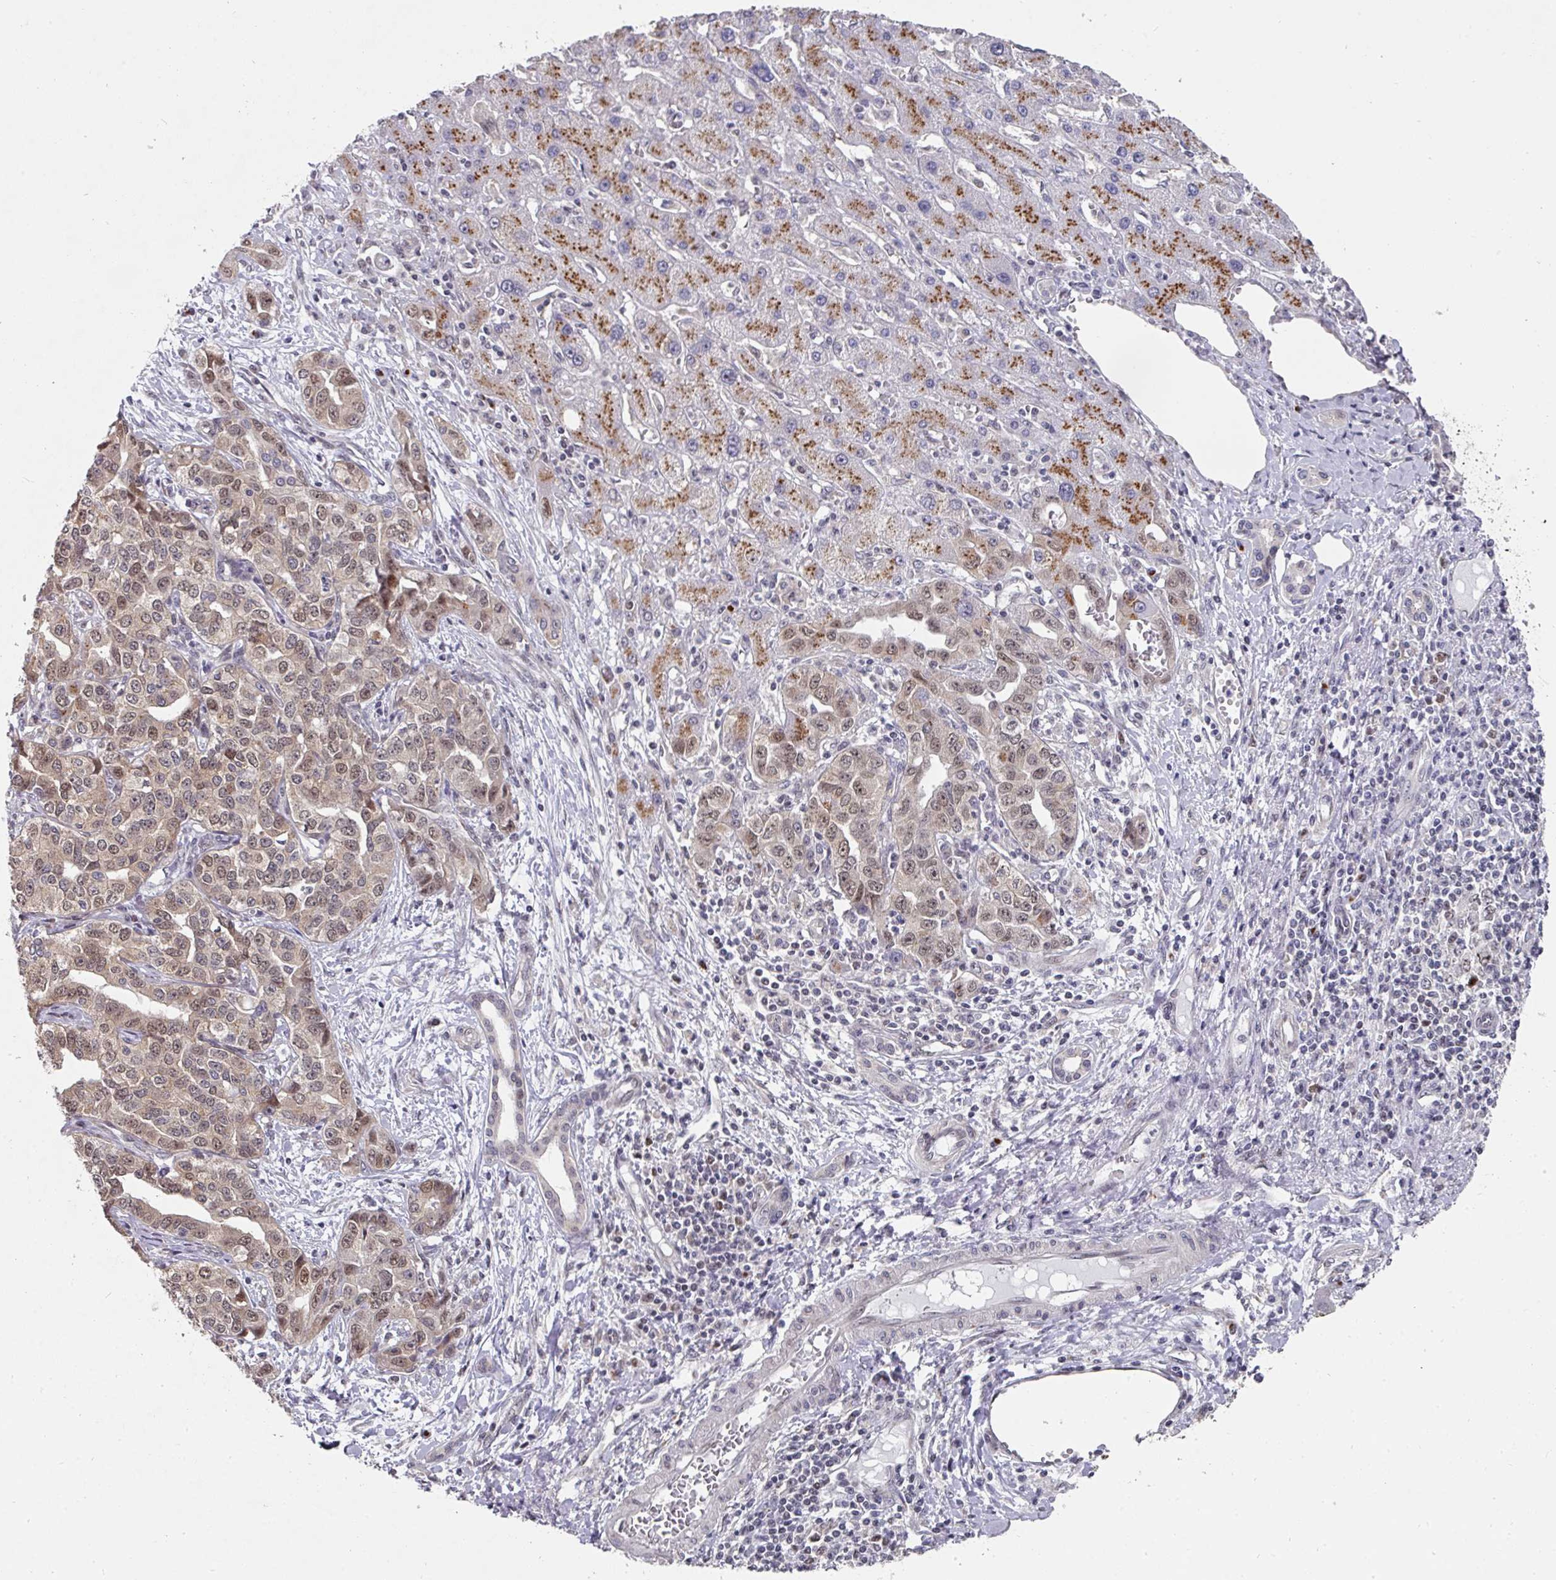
{"staining": {"intensity": "weak", "quantity": ">75%", "location": "cytoplasmic/membranous,nuclear"}, "tissue": "liver cancer", "cell_type": "Tumor cells", "image_type": "cancer", "snomed": [{"axis": "morphology", "description": "Cholangiocarcinoma"}, {"axis": "topography", "description": "Liver"}], "caption": "A histopathology image showing weak cytoplasmic/membranous and nuclear expression in about >75% of tumor cells in liver cancer, as visualized by brown immunohistochemical staining.", "gene": "C18orf25", "patient": {"sex": "male", "age": 59}}